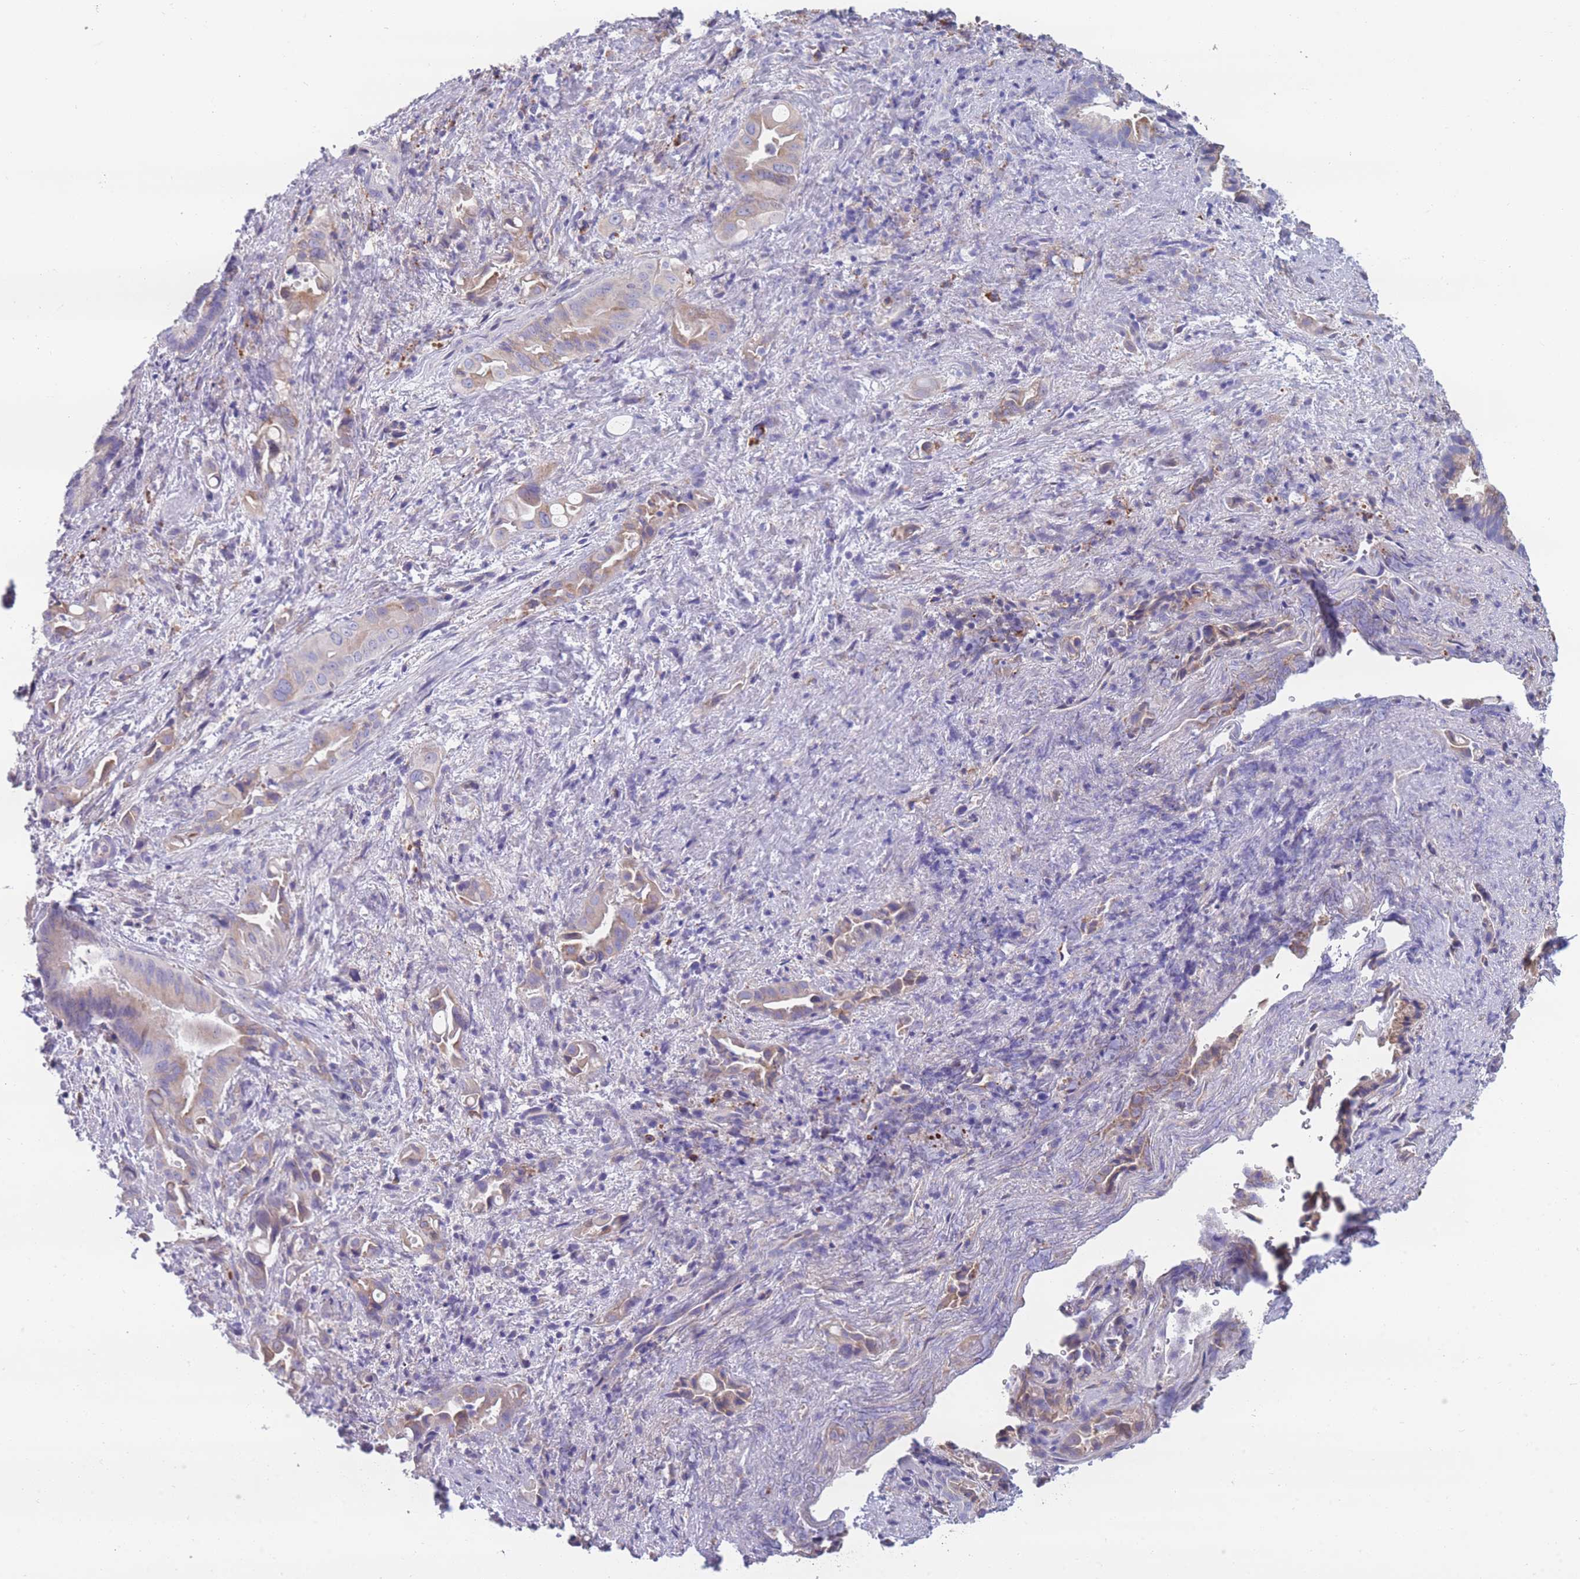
{"staining": {"intensity": "weak", "quantity": "25%-75%", "location": "cytoplasmic/membranous"}, "tissue": "liver cancer", "cell_type": "Tumor cells", "image_type": "cancer", "snomed": [{"axis": "morphology", "description": "Cholangiocarcinoma"}, {"axis": "topography", "description": "Liver"}], "caption": "Protein analysis of liver cancer (cholangiocarcinoma) tissue demonstrates weak cytoplasmic/membranous staining in about 25%-75% of tumor cells. (Brightfield microscopy of DAB IHC at high magnification).", "gene": "XKR8", "patient": {"sex": "female", "age": 68}}